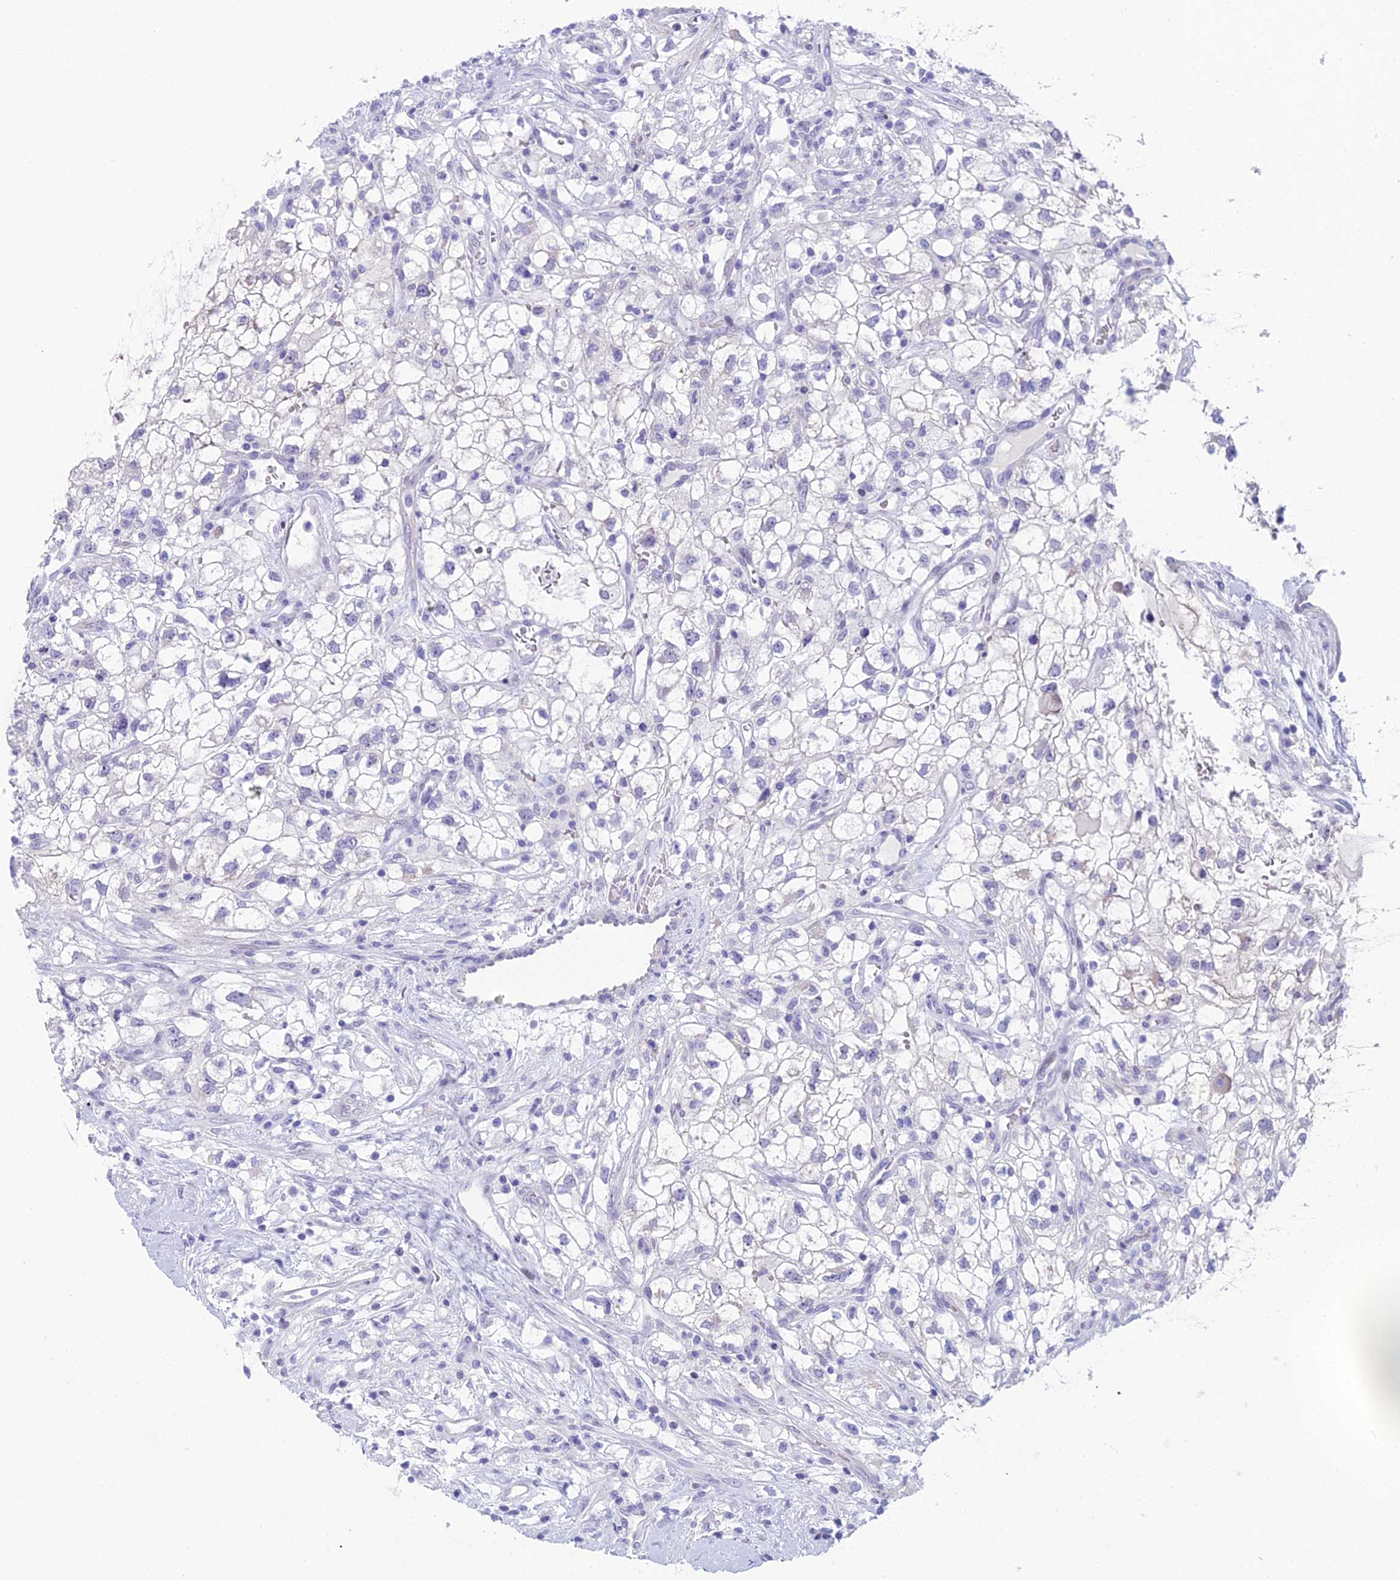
{"staining": {"intensity": "negative", "quantity": "none", "location": "none"}, "tissue": "renal cancer", "cell_type": "Tumor cells", "image_type": "cancer", "snomed": [{"axis": "morphology", "description": "Adenocarcinoma, NOS"}, {"axis": "topography", "description": "Kidney"}], "caption": "Human renal cancer (adenocarcinoma) stained for a protein using IHC displays no positivity in tumor cells.", "gene": "CC2D2A", "patient": {"sex": "male", "age": 59}}